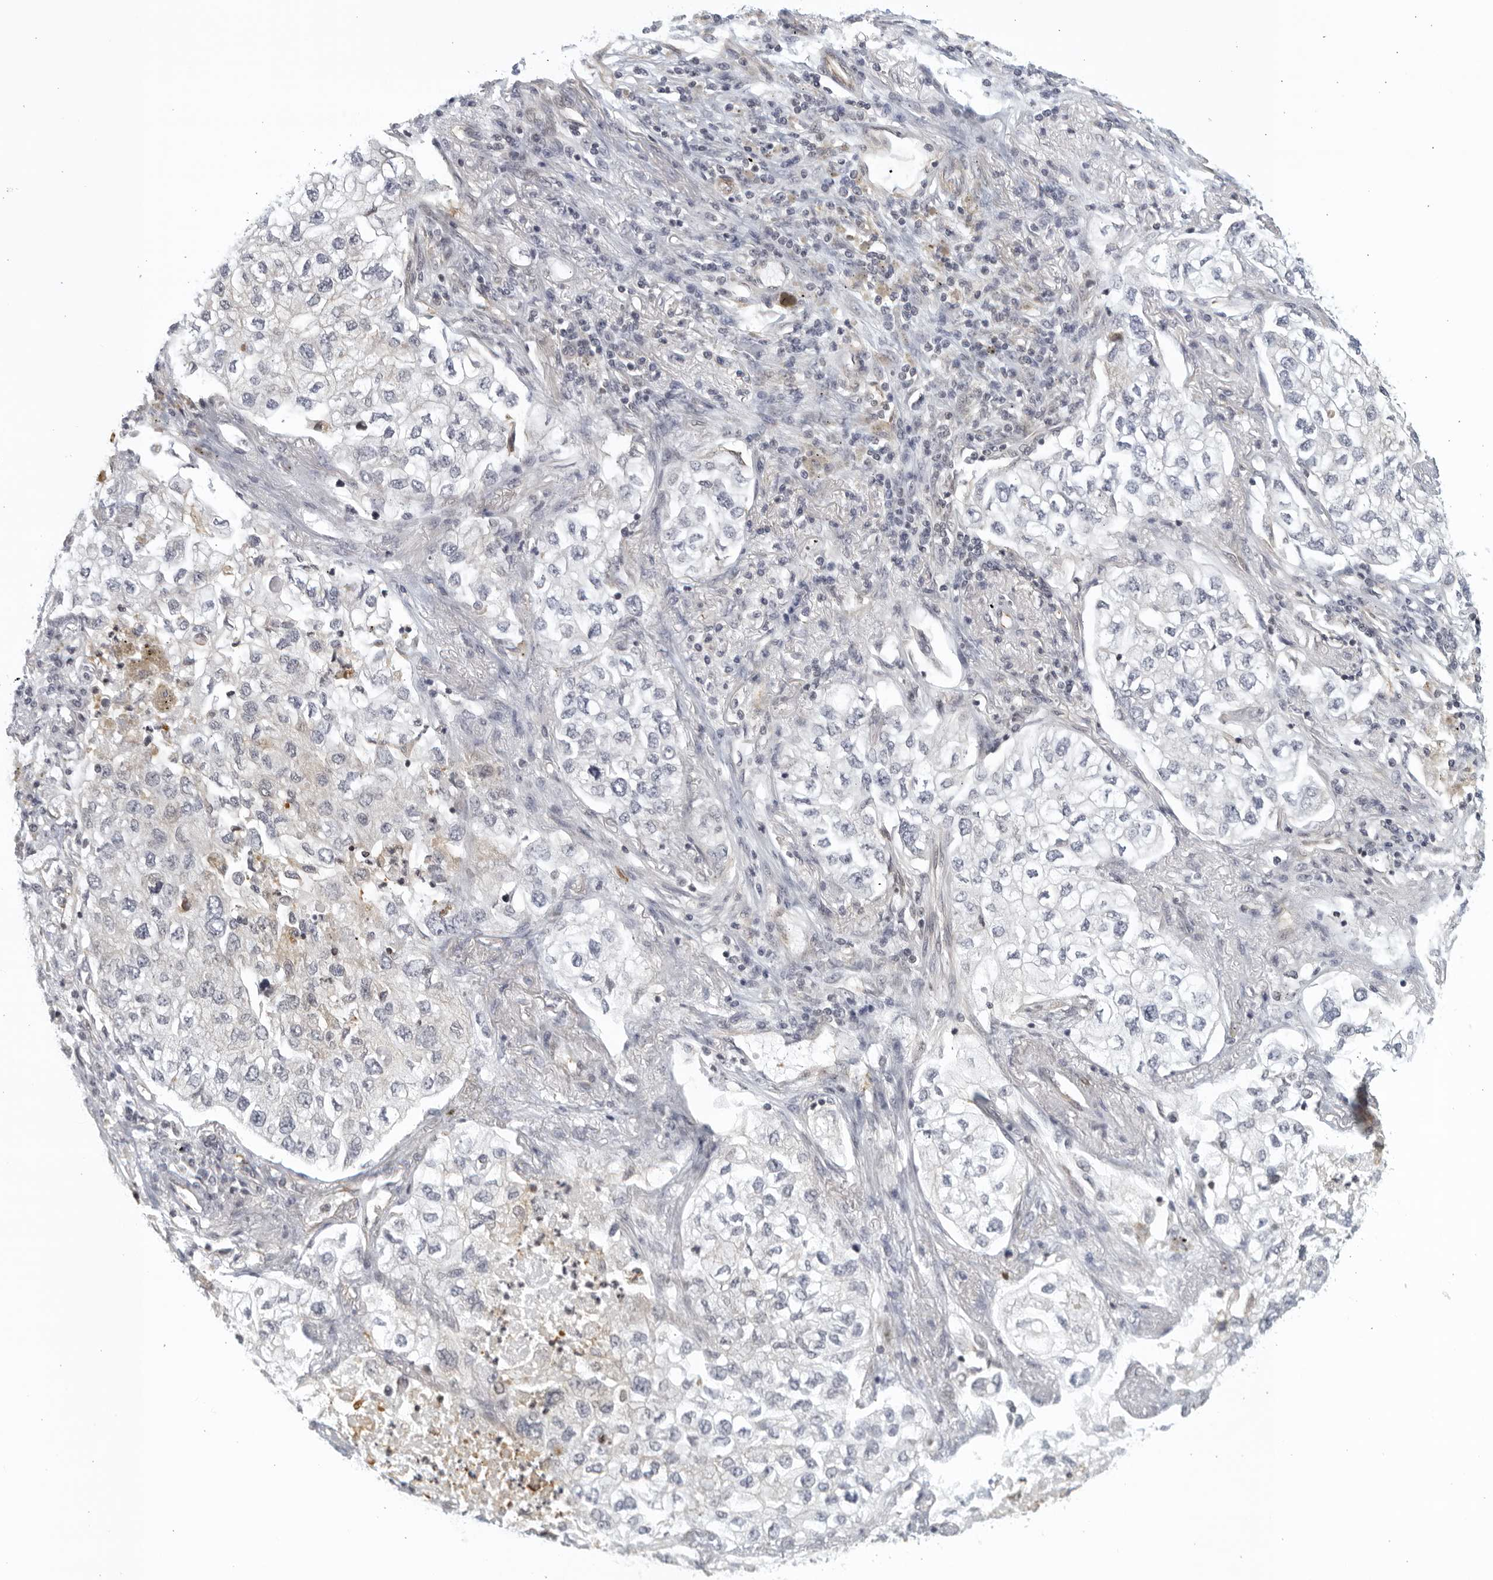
{"staining": {"intensity": "moderate", "quantity": "<25%", "location": "cytoplasmic/membranous"}, "tissue": "lung cancer", "cell_type": "Tumor cells", "image_type": "cancer", "snomed": [{"axis": "morphology", "description": "Adenocarcinoma, NOS"}, {"axis": "topography", "description": "Lung"}], "caption": "IHC (DAB (3,3'-diaminobenzidine)) staining of lung cancer (adenocarcinoma) reveals moderate cytoplasmic/membranous protein staining in approximately <25% of tumor cells.", "gene": "SERTAD4", "patient": {"sex": "male", "age": 63}}